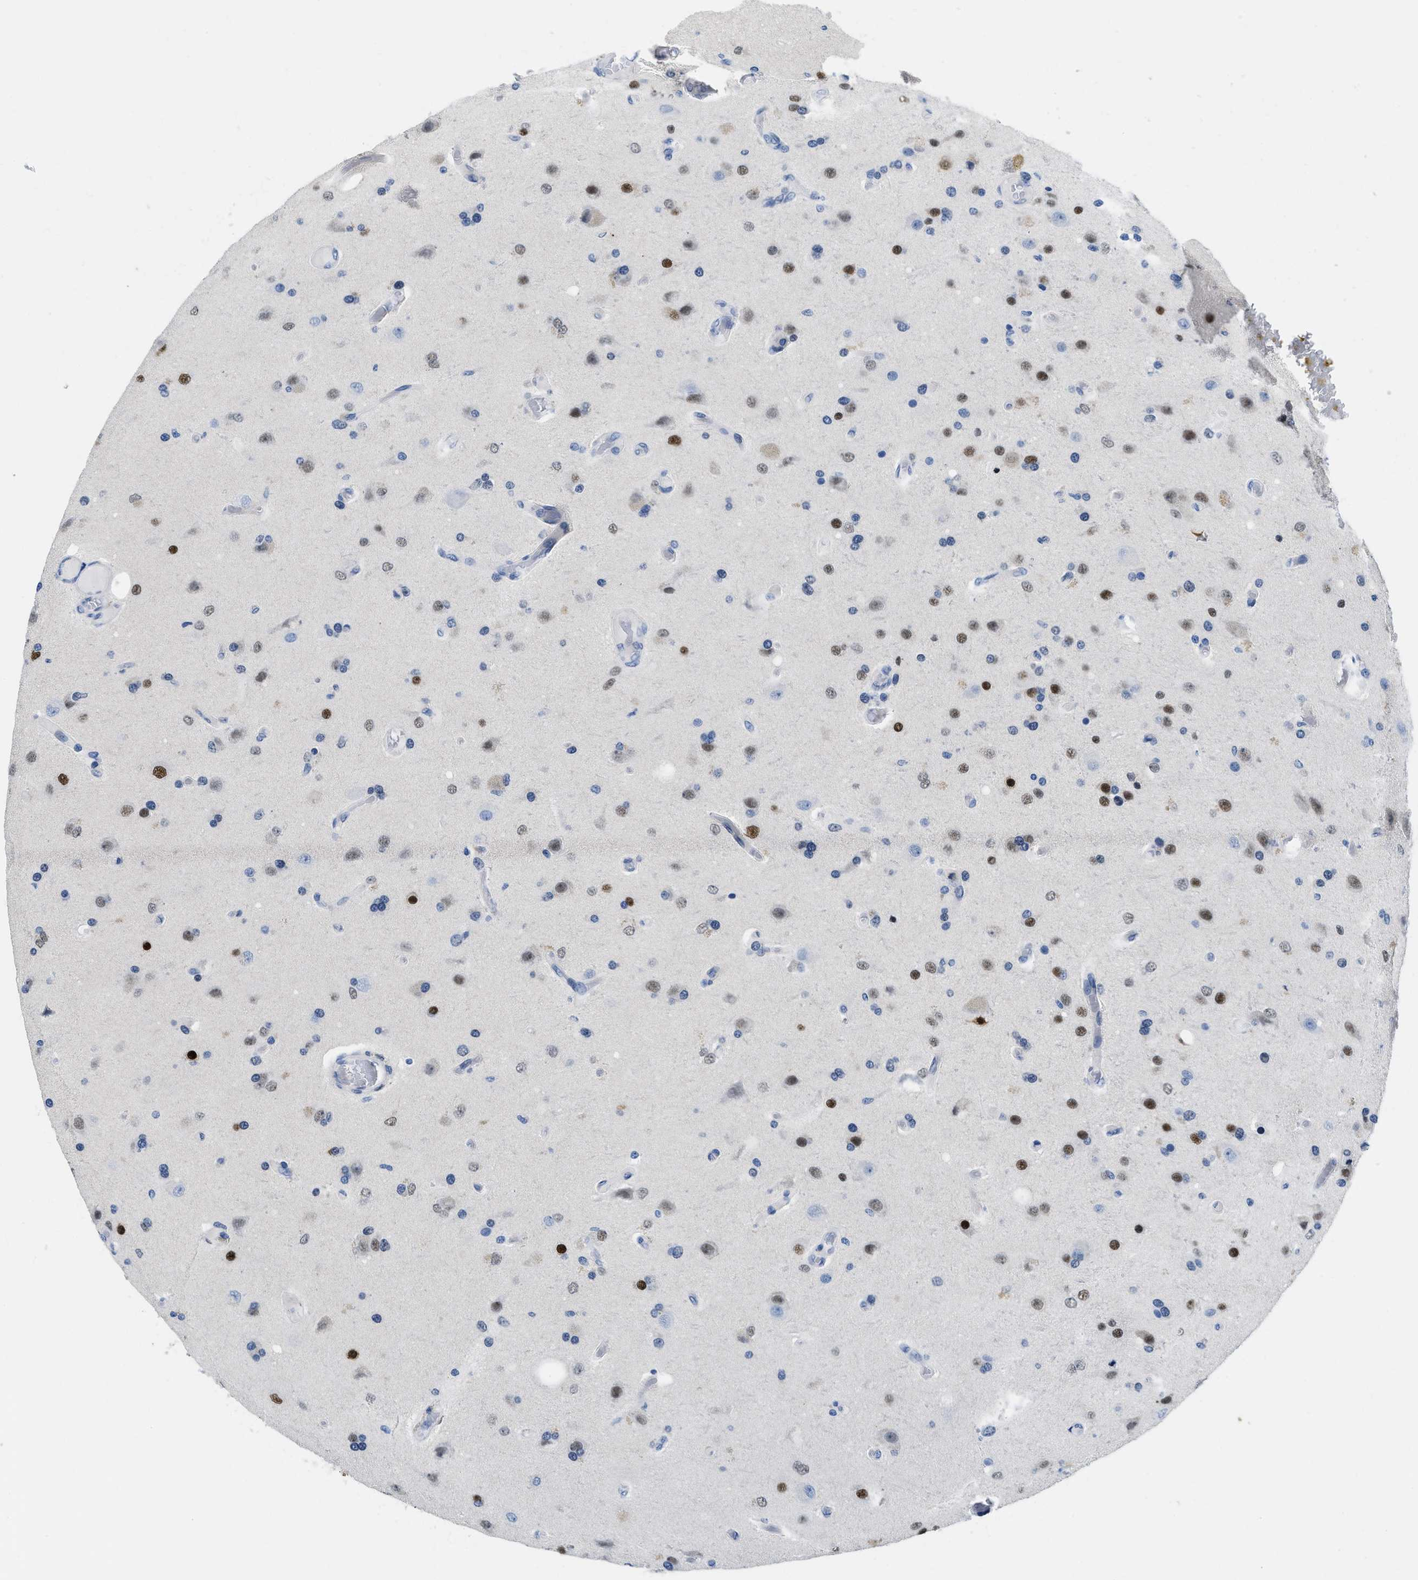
{"staining": {"intensity": "moderate", "quantity": "25%-75%", "location": "nuclear"}, "tissue": "glioma", "cell_type": "Tumor cells", "image_type": "cancer", "snomed": [{"axis": "morphology", "description": "Normal tissue, NOS"}, {"axis": "morphology", "description": "Glioma, malignant, High grade"}, {"axis": "topography", "description": "Cerebral cortex"}], "caption": "This image exhibits immunohistochemistry (IHC) staining of malignant glioma (high-grade), with medium moderate nuclear expression in about 25%-75% of tumor cells.", "gene": "NFIX", "patient": {"sex": "male", "age": 77}}